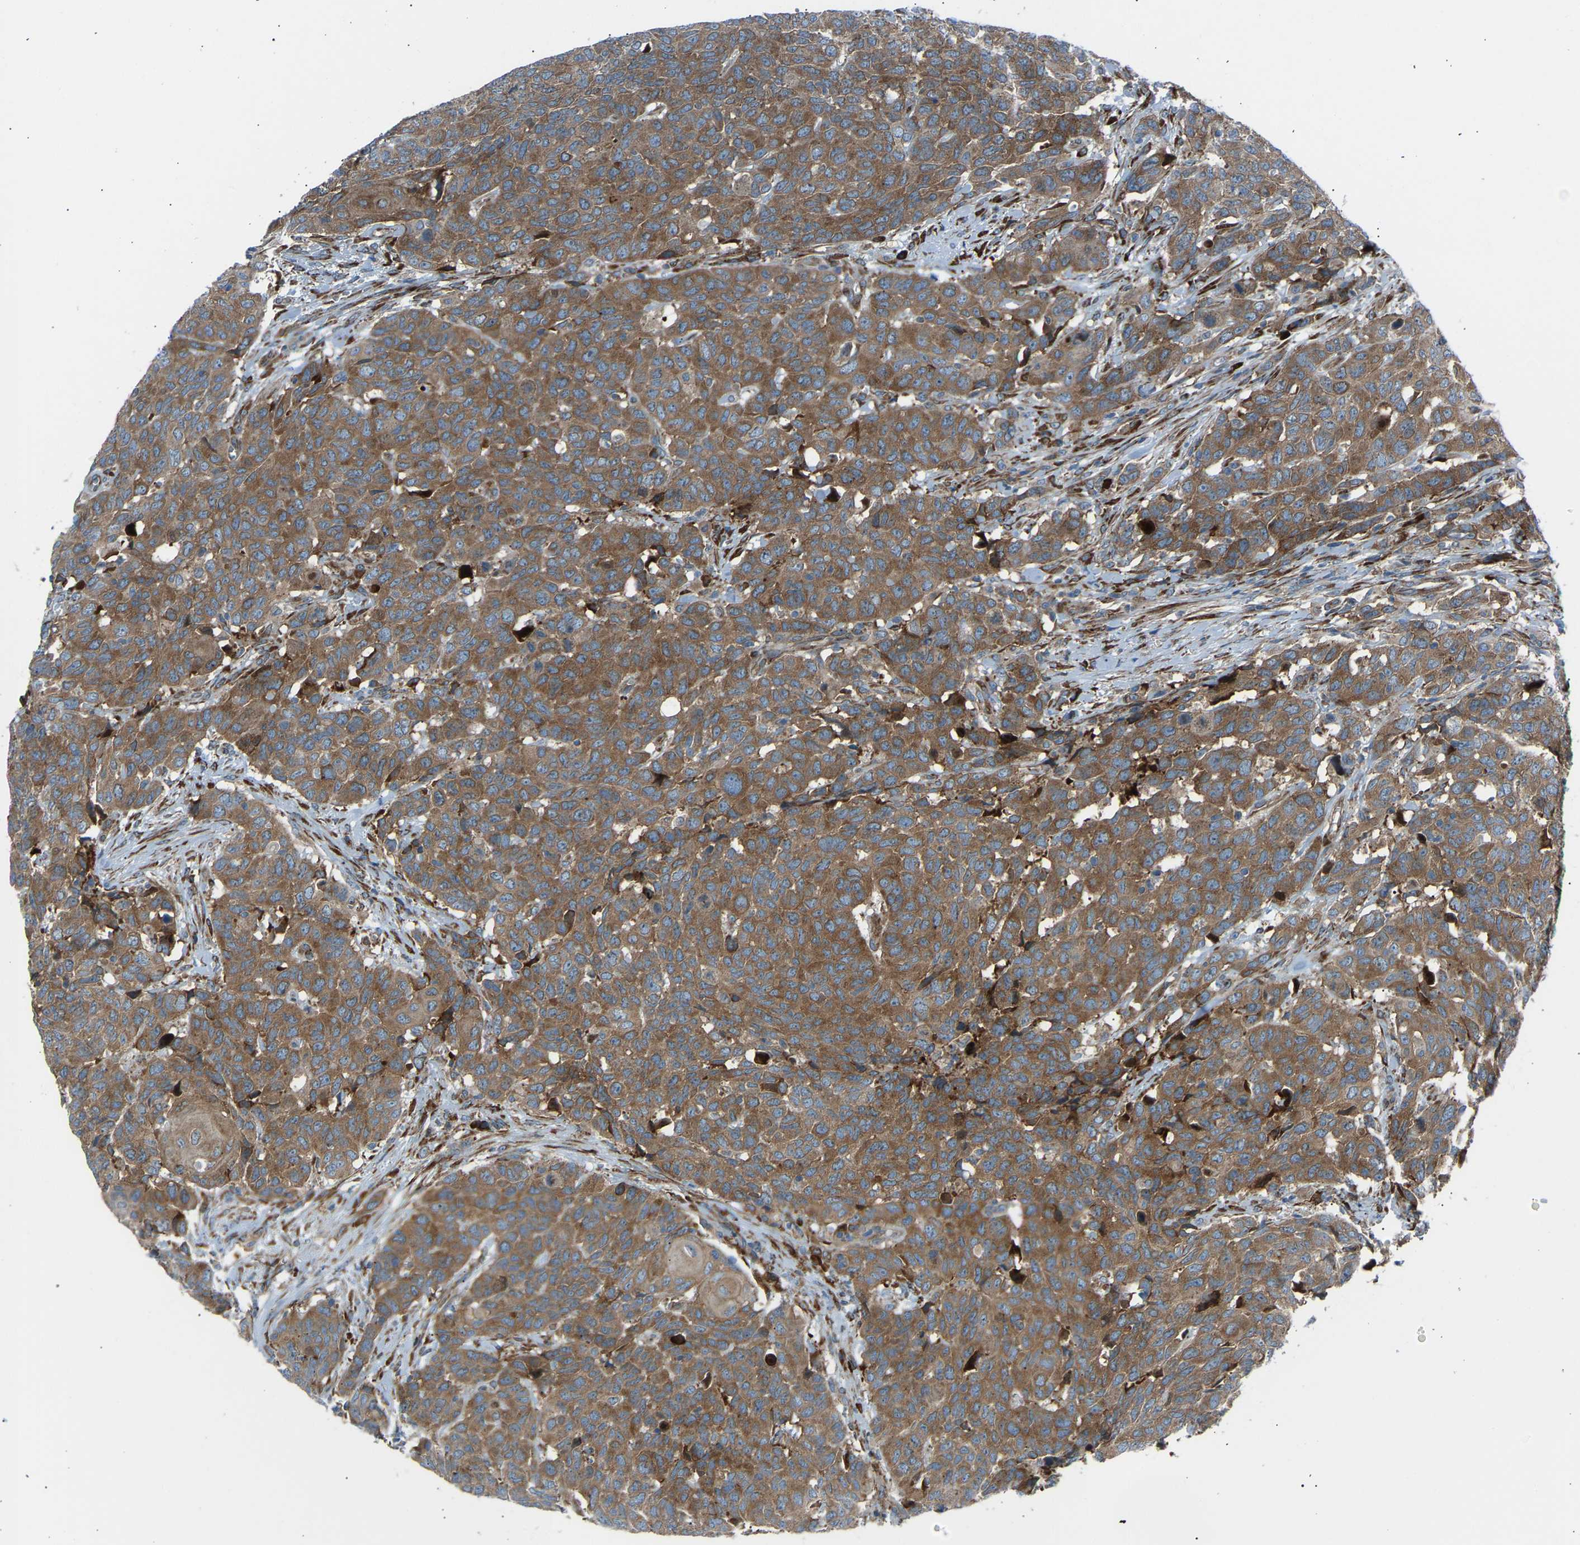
{"staining": {"intensity": "moderate", "quantity": ">75%", "location": "cytoplasmic/membranous"}, "tissue": "head and neck cancer", "cell_type": "Tumor cells", "image_type": "cancer", "snomed": [{"axis": "morphology", "description": "Squamous cell carcinoma, NOS"}, {"axis": "topography", "description": "Head-Neck"}], "caption": "Immunohistochemistry photomicrograph of head and neck squamous cell carcinoma stained for a protein (brown), which demonstrates medium levels of moderate cytoplasmic/membranous staining in about >75% of tumor cells.", "gene": "VPS41", "patient": {"sex": "male", "age": 66}}